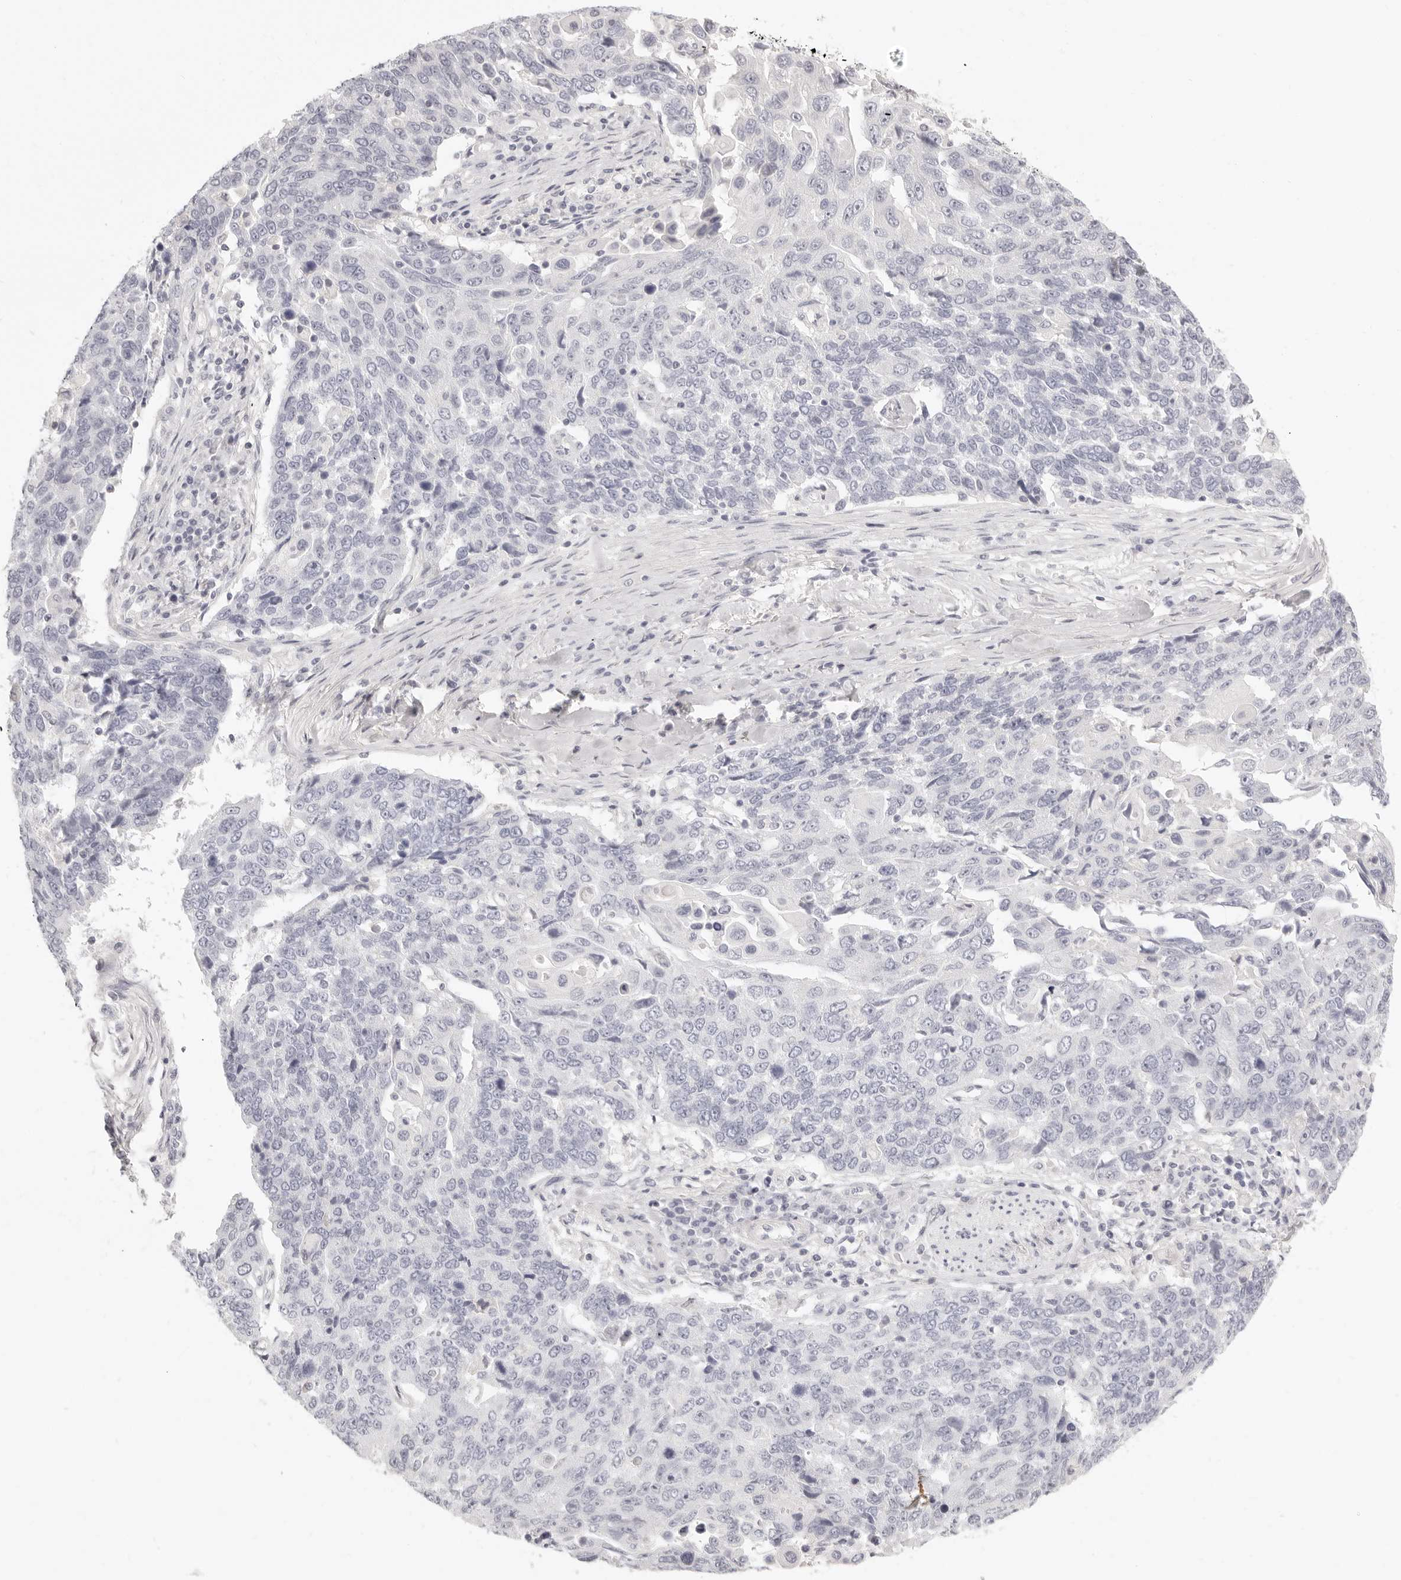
{"staining": {"intensity": "negative", "quantity": "none", "location": "none"}, "tissue": "lung cancer", "cell_type": "Tumor cells", "image_type": "cancer", "snomed": [{"axis": "morphology", "description": "Squamous cell carcinoma, NOS"}, {"axis": "topography", "description": "Lung"}], "caption": "Tumor cells are negative for brown protein staining in lung cancer (squamous cell carcinoma). Brightfield microscopy of immunohistochemistry stained with DAB (brown) and hematoxylin (blue), captured at high magnification.", "gene": "FABP1", "patient": {"sex": "male", "age": 66}}